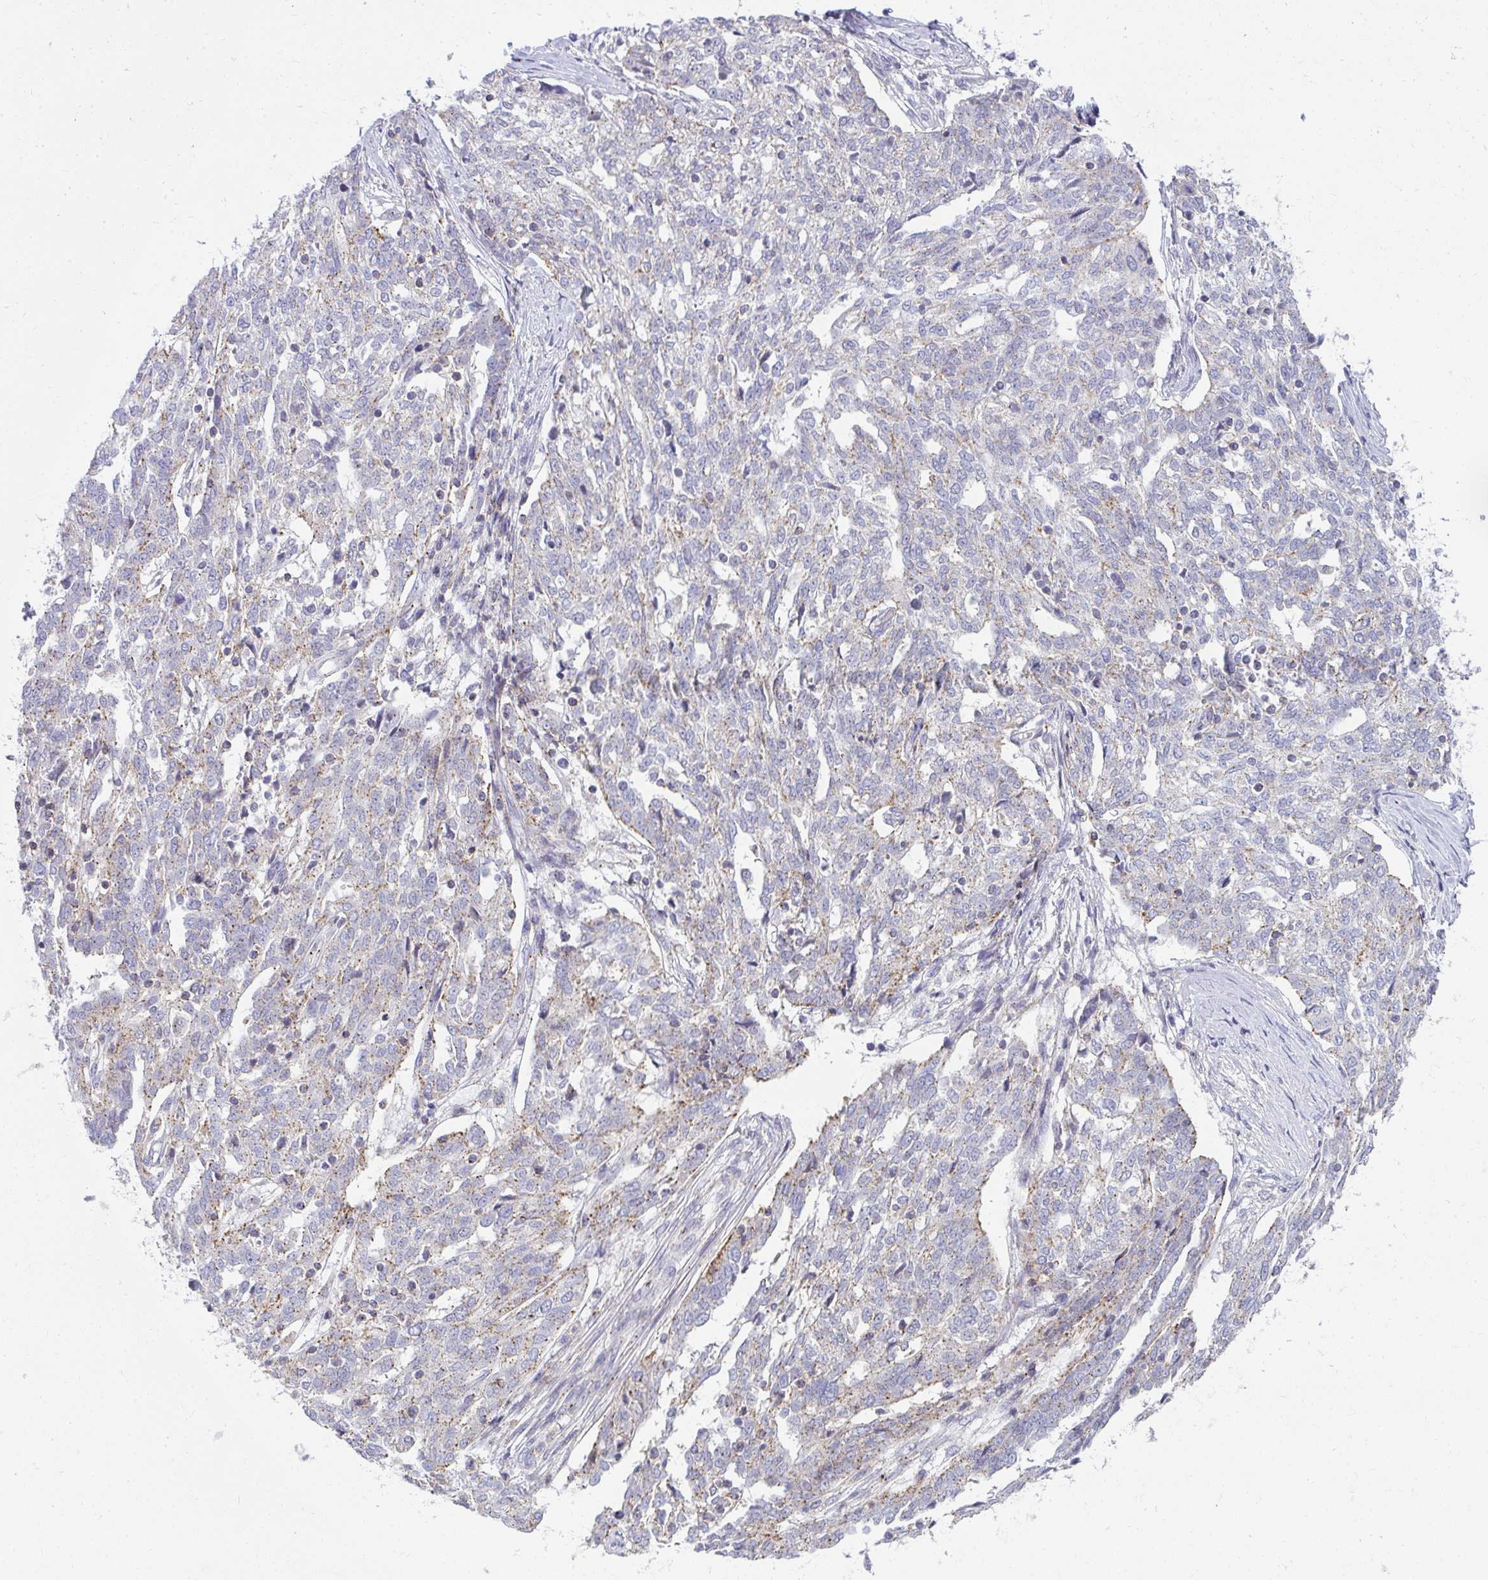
{"staining": {"intensity": "weak", "quantity": "<25%", "location": "cytoplasmic/membranous"}, "tissue": "ovarian cancer", "cell_type": "Tumor cells", "image_type": "cancer", "snomed": [{"axis": "morphology", "description": "Cystadenocarcinoma, serous, NOS"}, {"axis": "topography", "description": "Ovary"}], "caption": "IHC image of human ovarian serous cystadenocarcinoma stained for a protein (brown), which demonstrates no expression in tumor cells.", "gene": "VPS4B", "patient": {"sex": "female", "age": 67}}